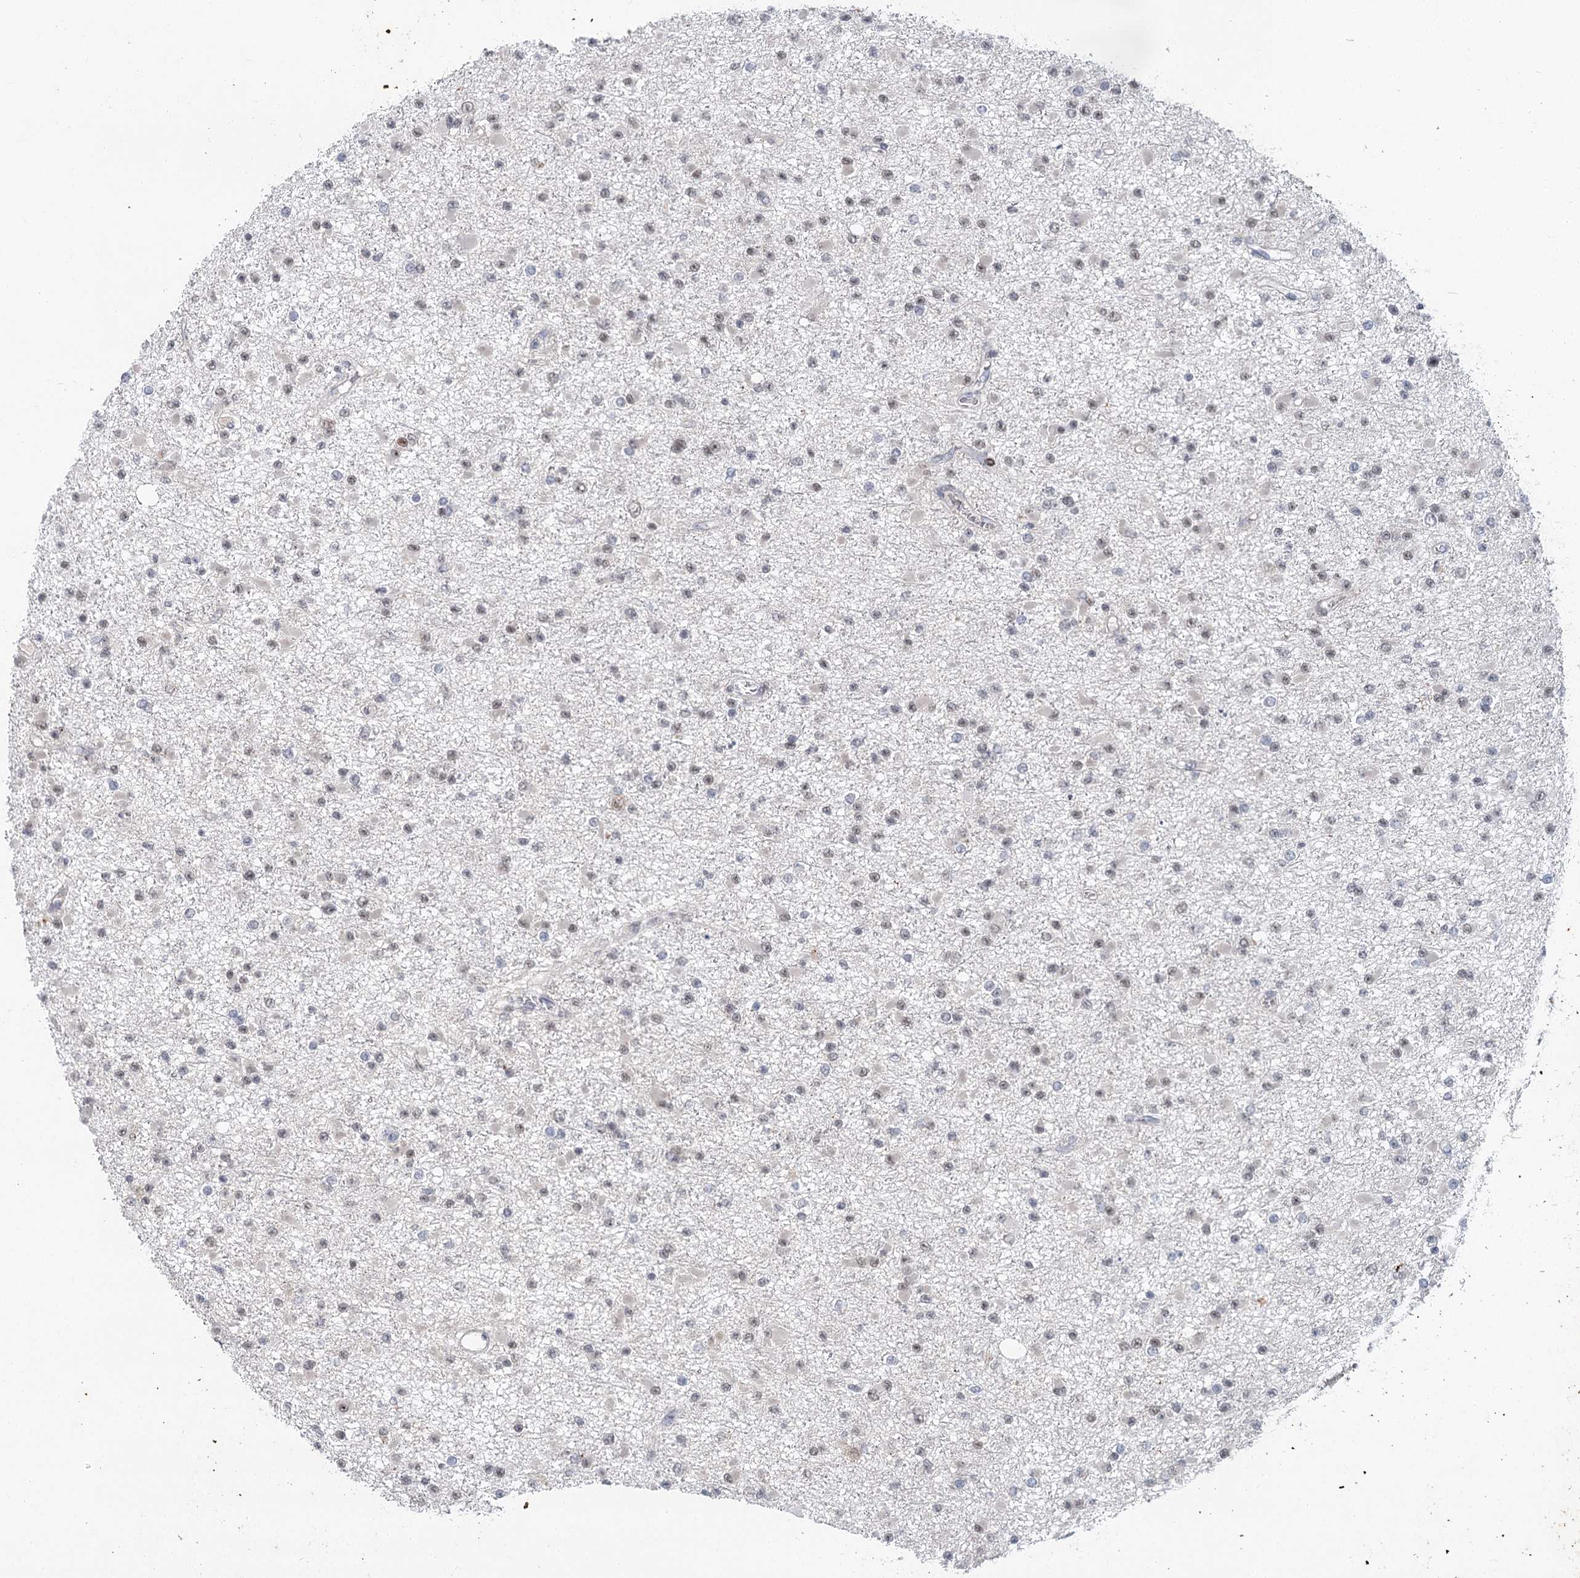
{"staining": {"intensity": "negative", "quantity": "none", "location": "none"}, "tissue": "glioma", "cell_type": "Tumor cells", "image_type": "cancer", "snomed": [{"axis": "morphology", "description": "Glioma, malignant, Low grade"}, {"axis": "topography", "description": "Brain"}], "caption": "High magnification brightfield microscopy of malignant glioma (low-grade) stained with DAB (brown) and counterstained with hematoxylin (blue): tumor cells show no significant staining. The staining is performed using DAB brown chromogen with nuclei counter-stained in using hematoxylin.", "gene": "IL11RA", "patient": {"sex": "female", "age": 22}}